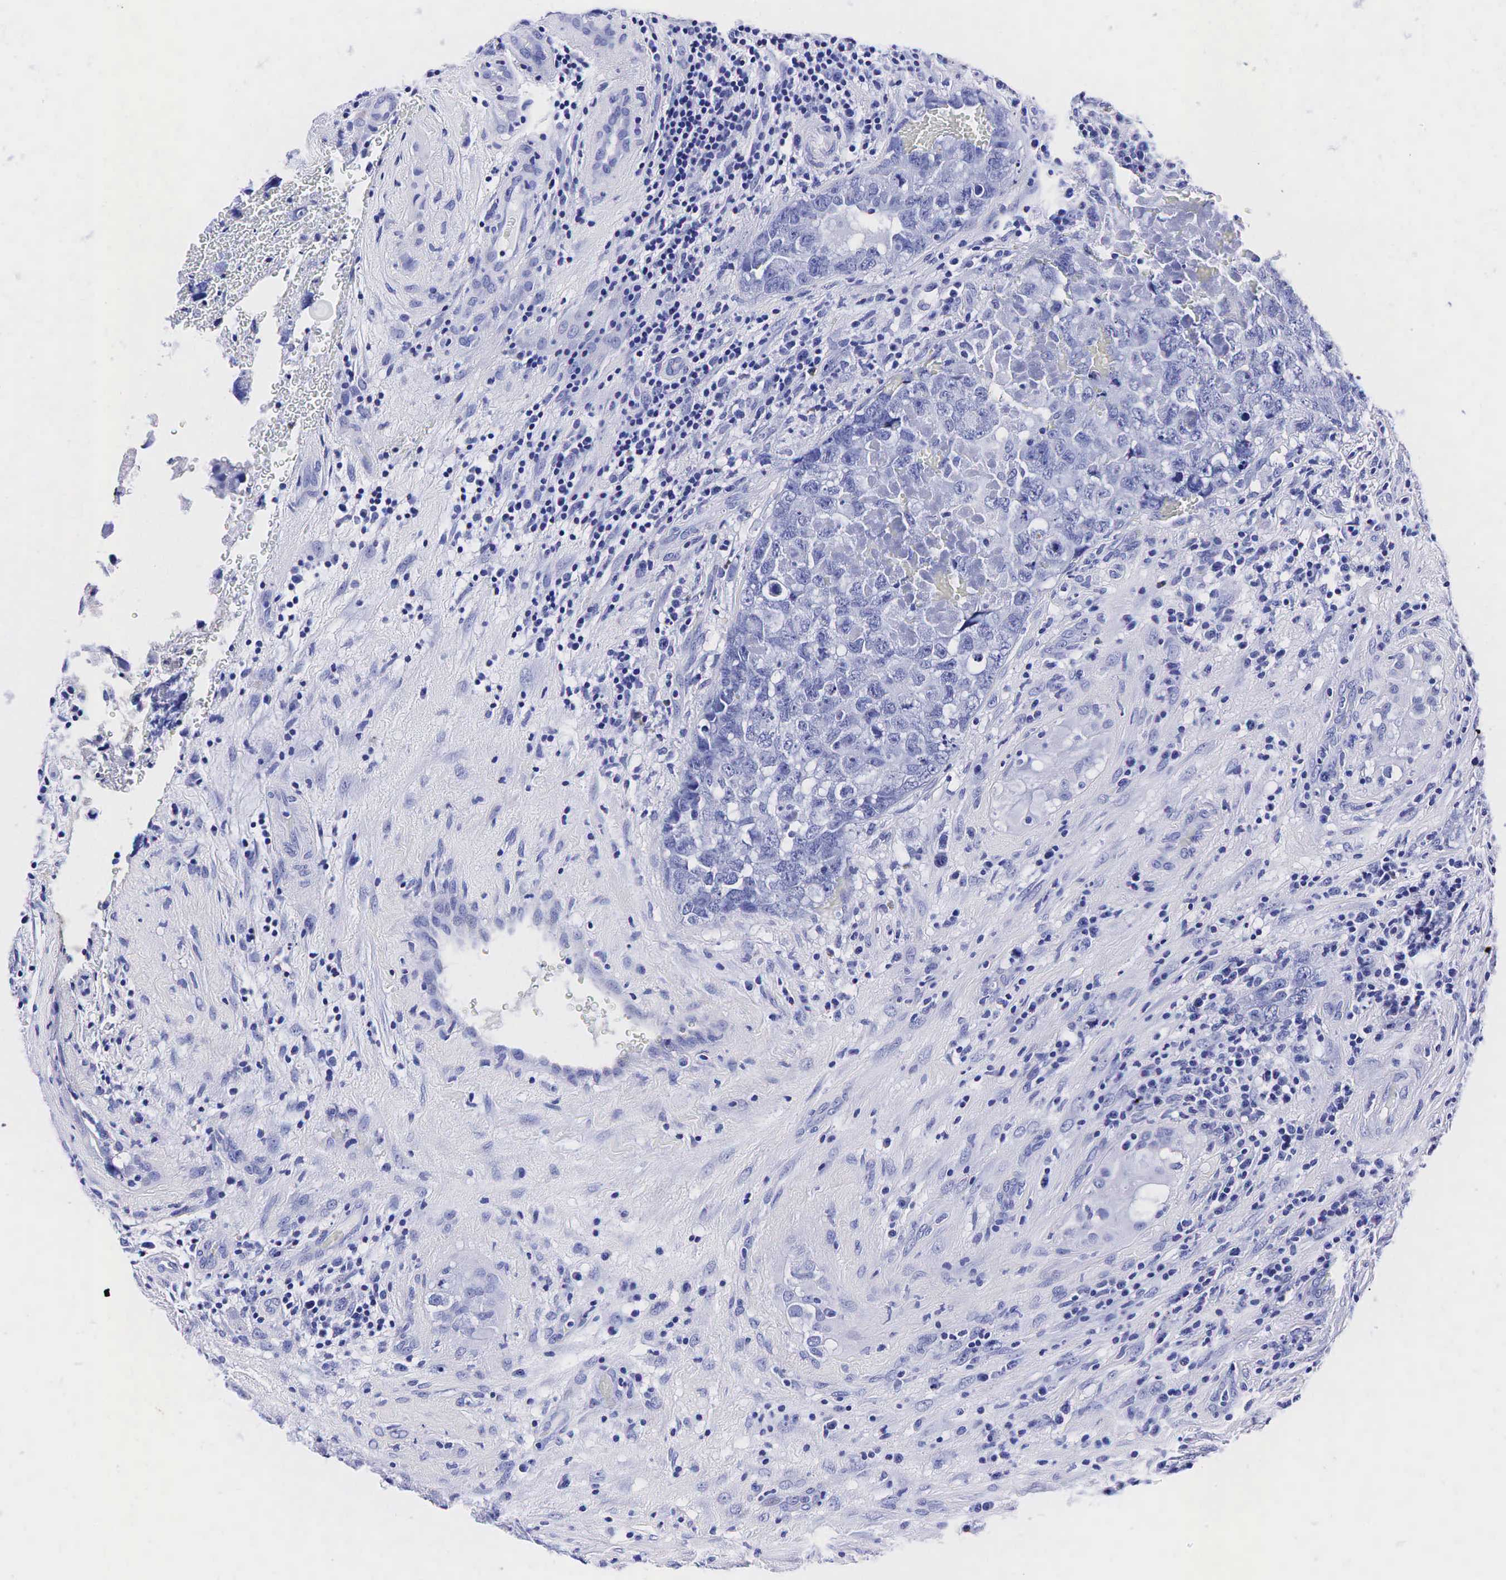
{"staining": {"intensity": "negative", "quantity": "none", "location": "none"}, "tissue": "testis cancer", "cell_type": "Tumor cells", "image_type": "cancer", "snomed": [{"axis": "morphology", "description": "Carcinoma, Embryonal, NOS"}, {"axis": "topography", "description": "Testis"}], "caption": "Immunohistochemistry (IHC) photomicrograph of human testis cancer stained for a protein (brown), which displays no staining in tumor cells.", "gene": "TG", "patient": {"sex": "male", "age": 31}}